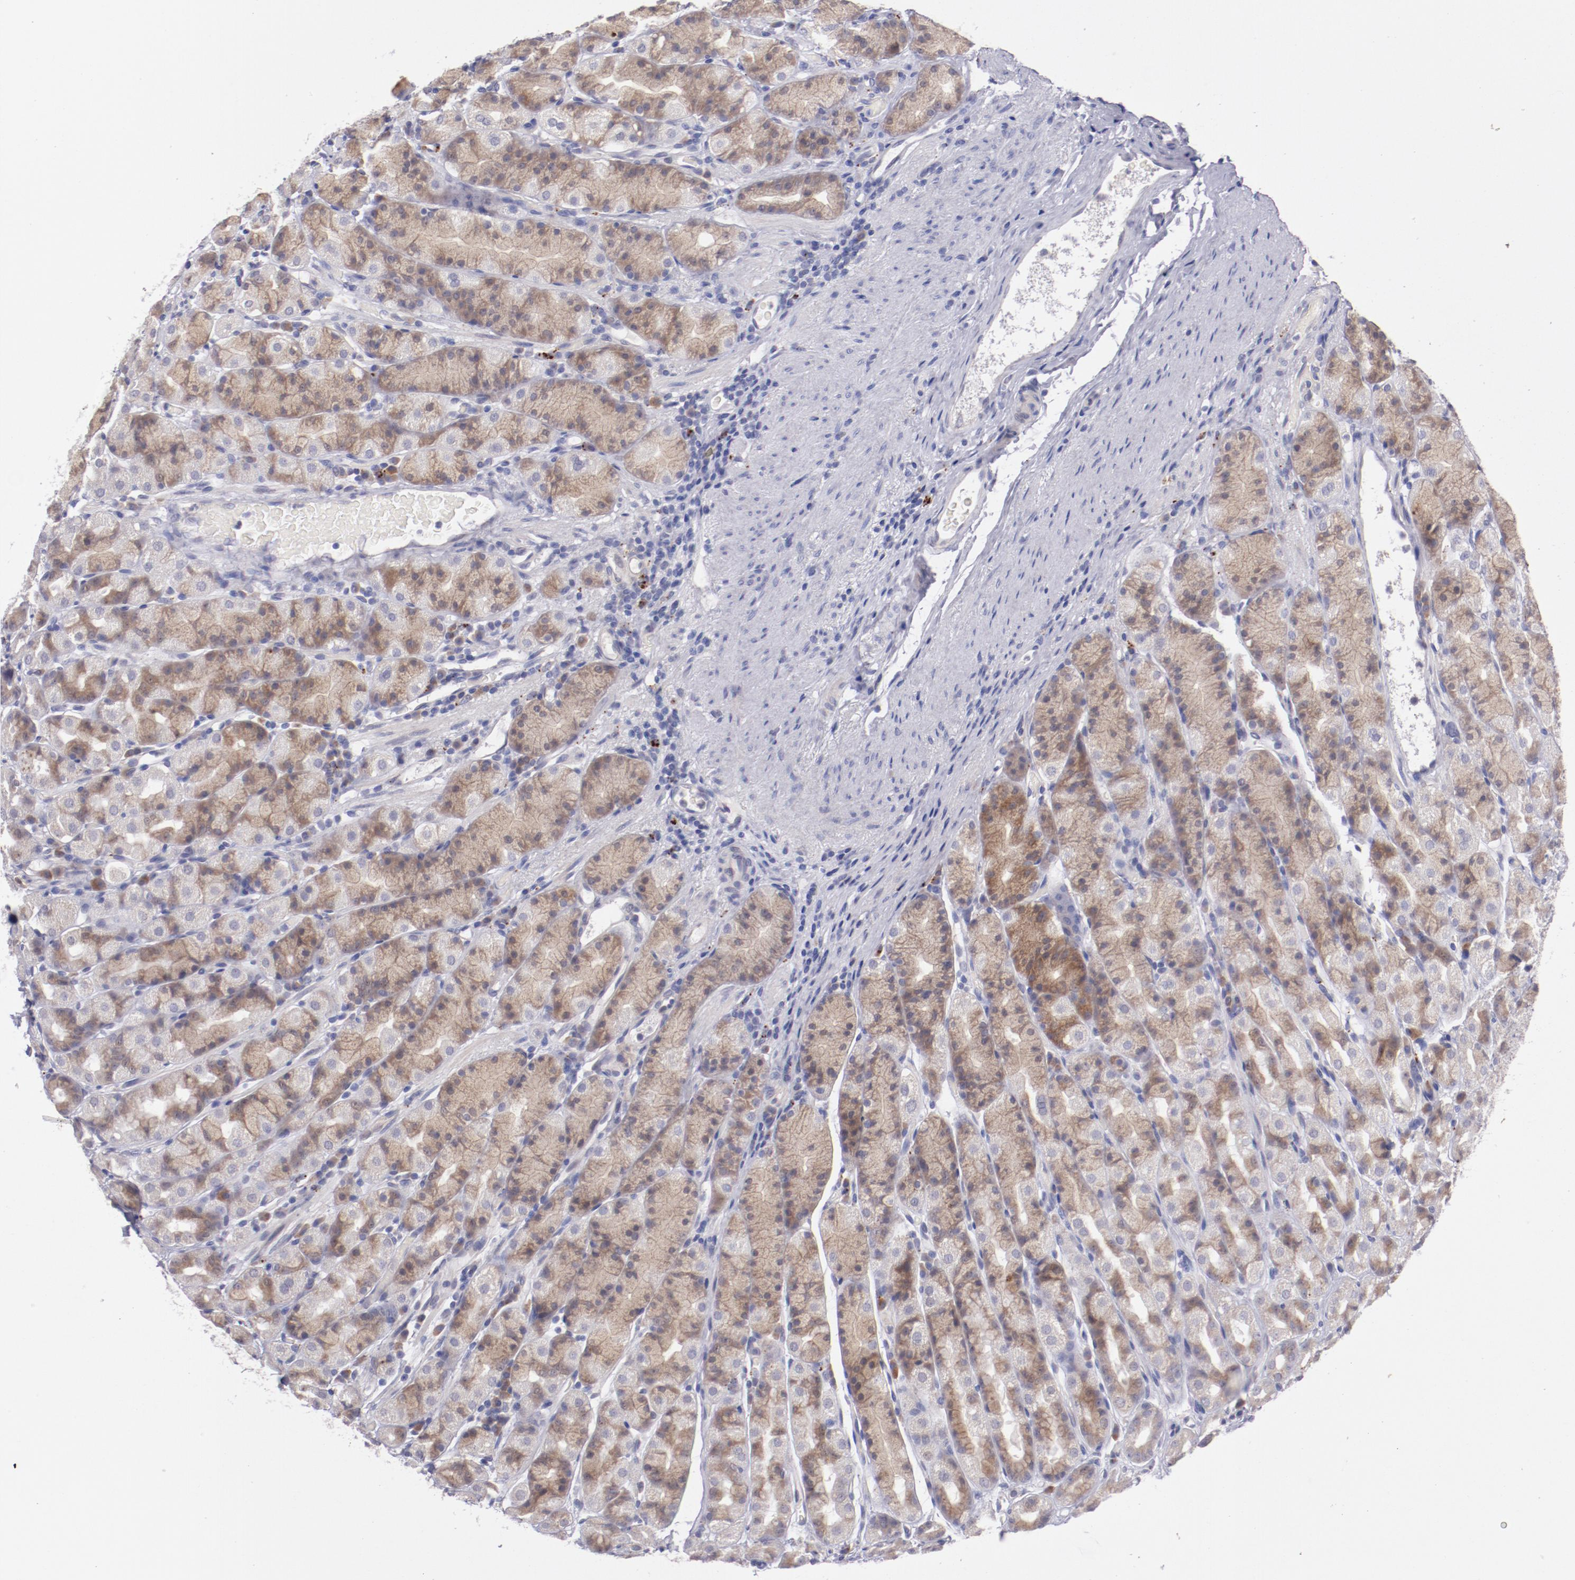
{"staining": {"intensity": "moderate", "quantity": ">75%", "location": "cytoplasmic/membranous"}, "tissue": "stomach", "cell_type": "Glandular cells", "image_type": "normal", "snomed": [{"axis": "morphology", "description": "Normal tissue, NOS"}, {"axis": "topography", "description": "Stomach, upper"}], "caption": "A high-resolution histopathology image shows IHC staining of unremarkable stomach, which reveals moderate cytoplasmic/membranous positivity in about >75% of glandular cells.", "gene": "TRAF3", "patient": {"sex": "male", "age": 68}}